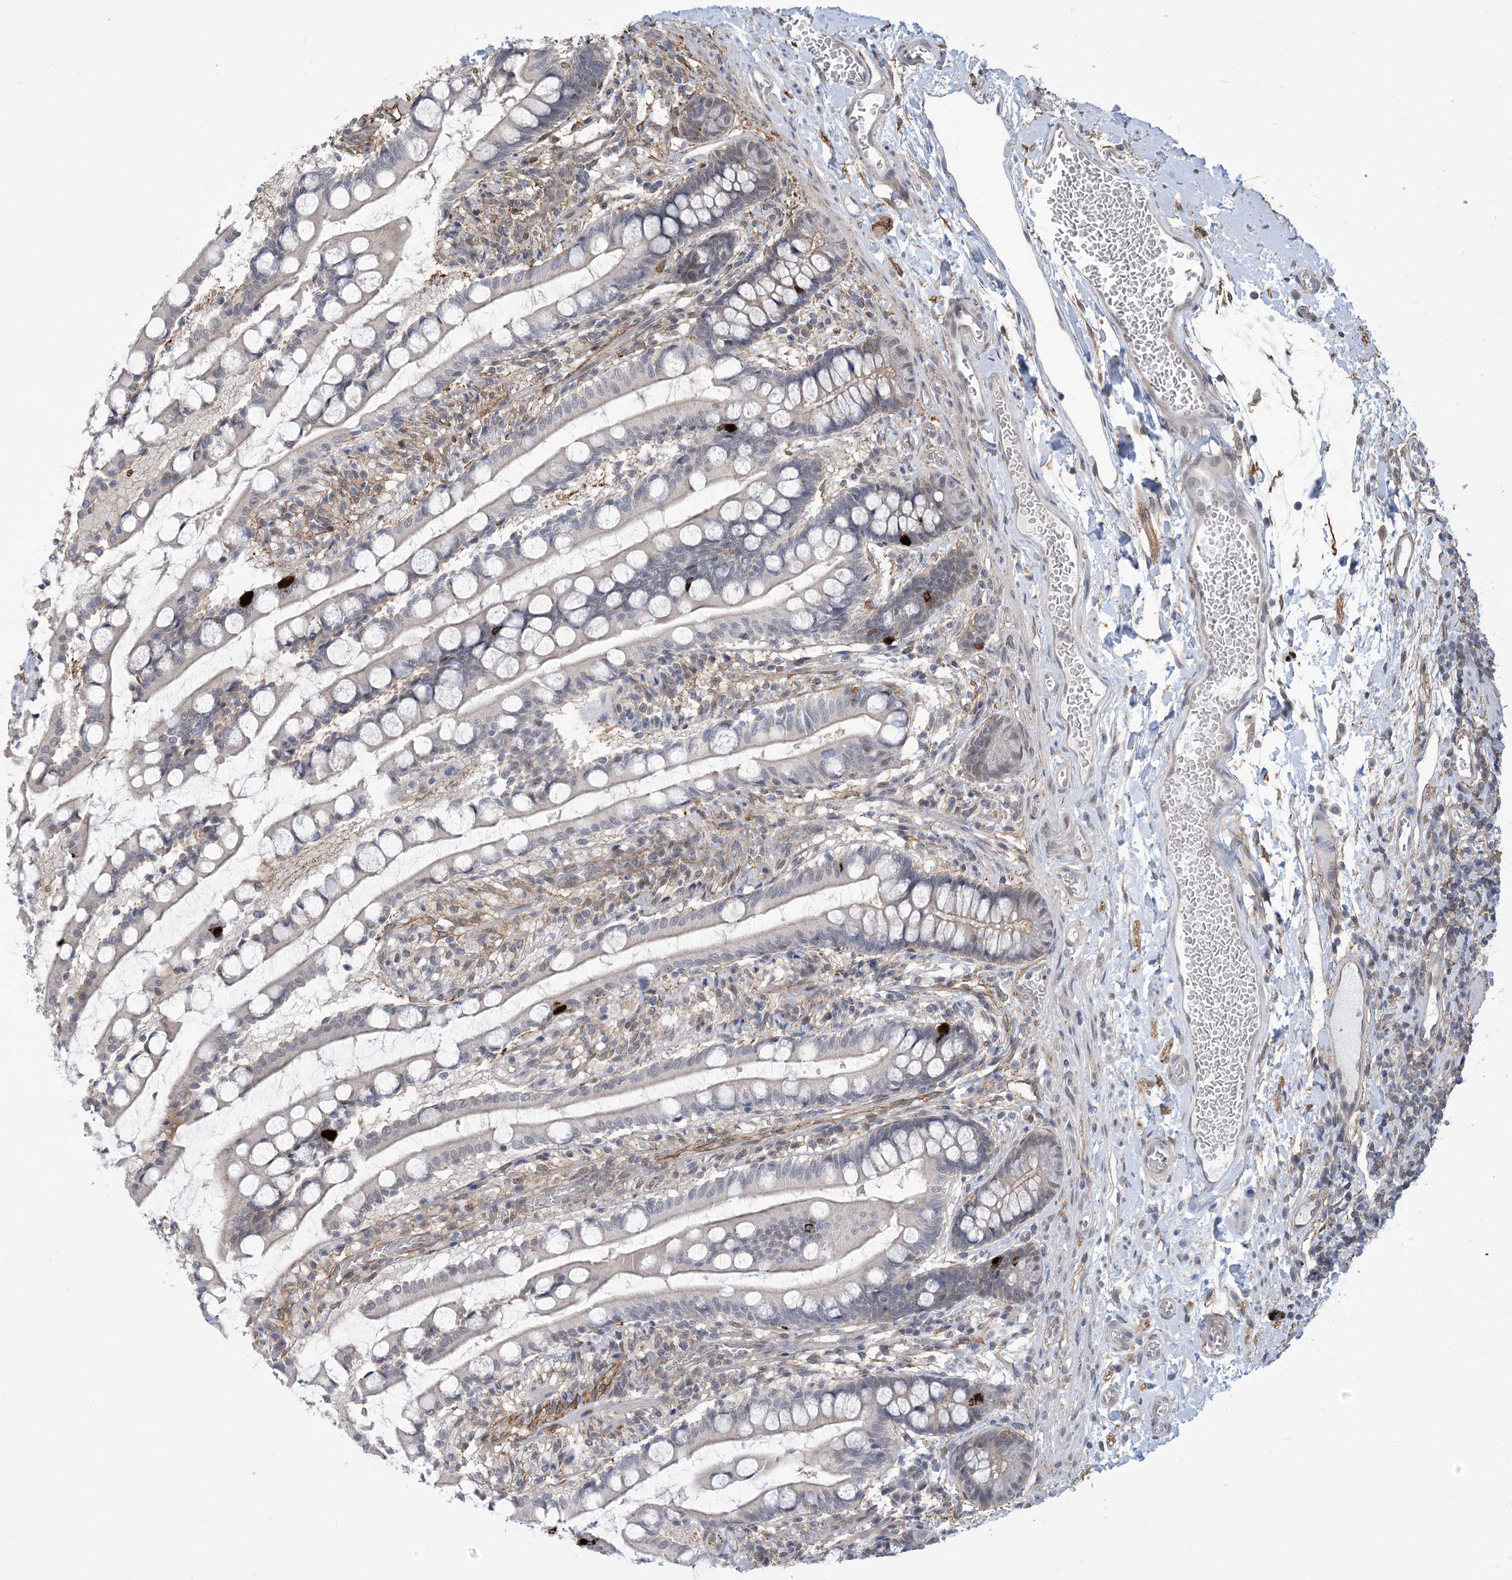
{"staining": {"intensity": "strong", "quantity": "<25%", "location": "cytoplasmic/membranous"}, "tissue": "small intestine", "cell_type": "Glandular cells", "image_type": "normal", "snomed": [{"axis": "morphology", "description": "Normal tissue, NOS"}, {"axis": "topography", "description": "Small intestine"}], "caption": "Protein expression analysis of benign small intestine shows strong cytoplasmic/membranous positivity in about <25% of glandular cells.", "gene": "ZNF8", "patient": {"sex": "male", "age": 52}}